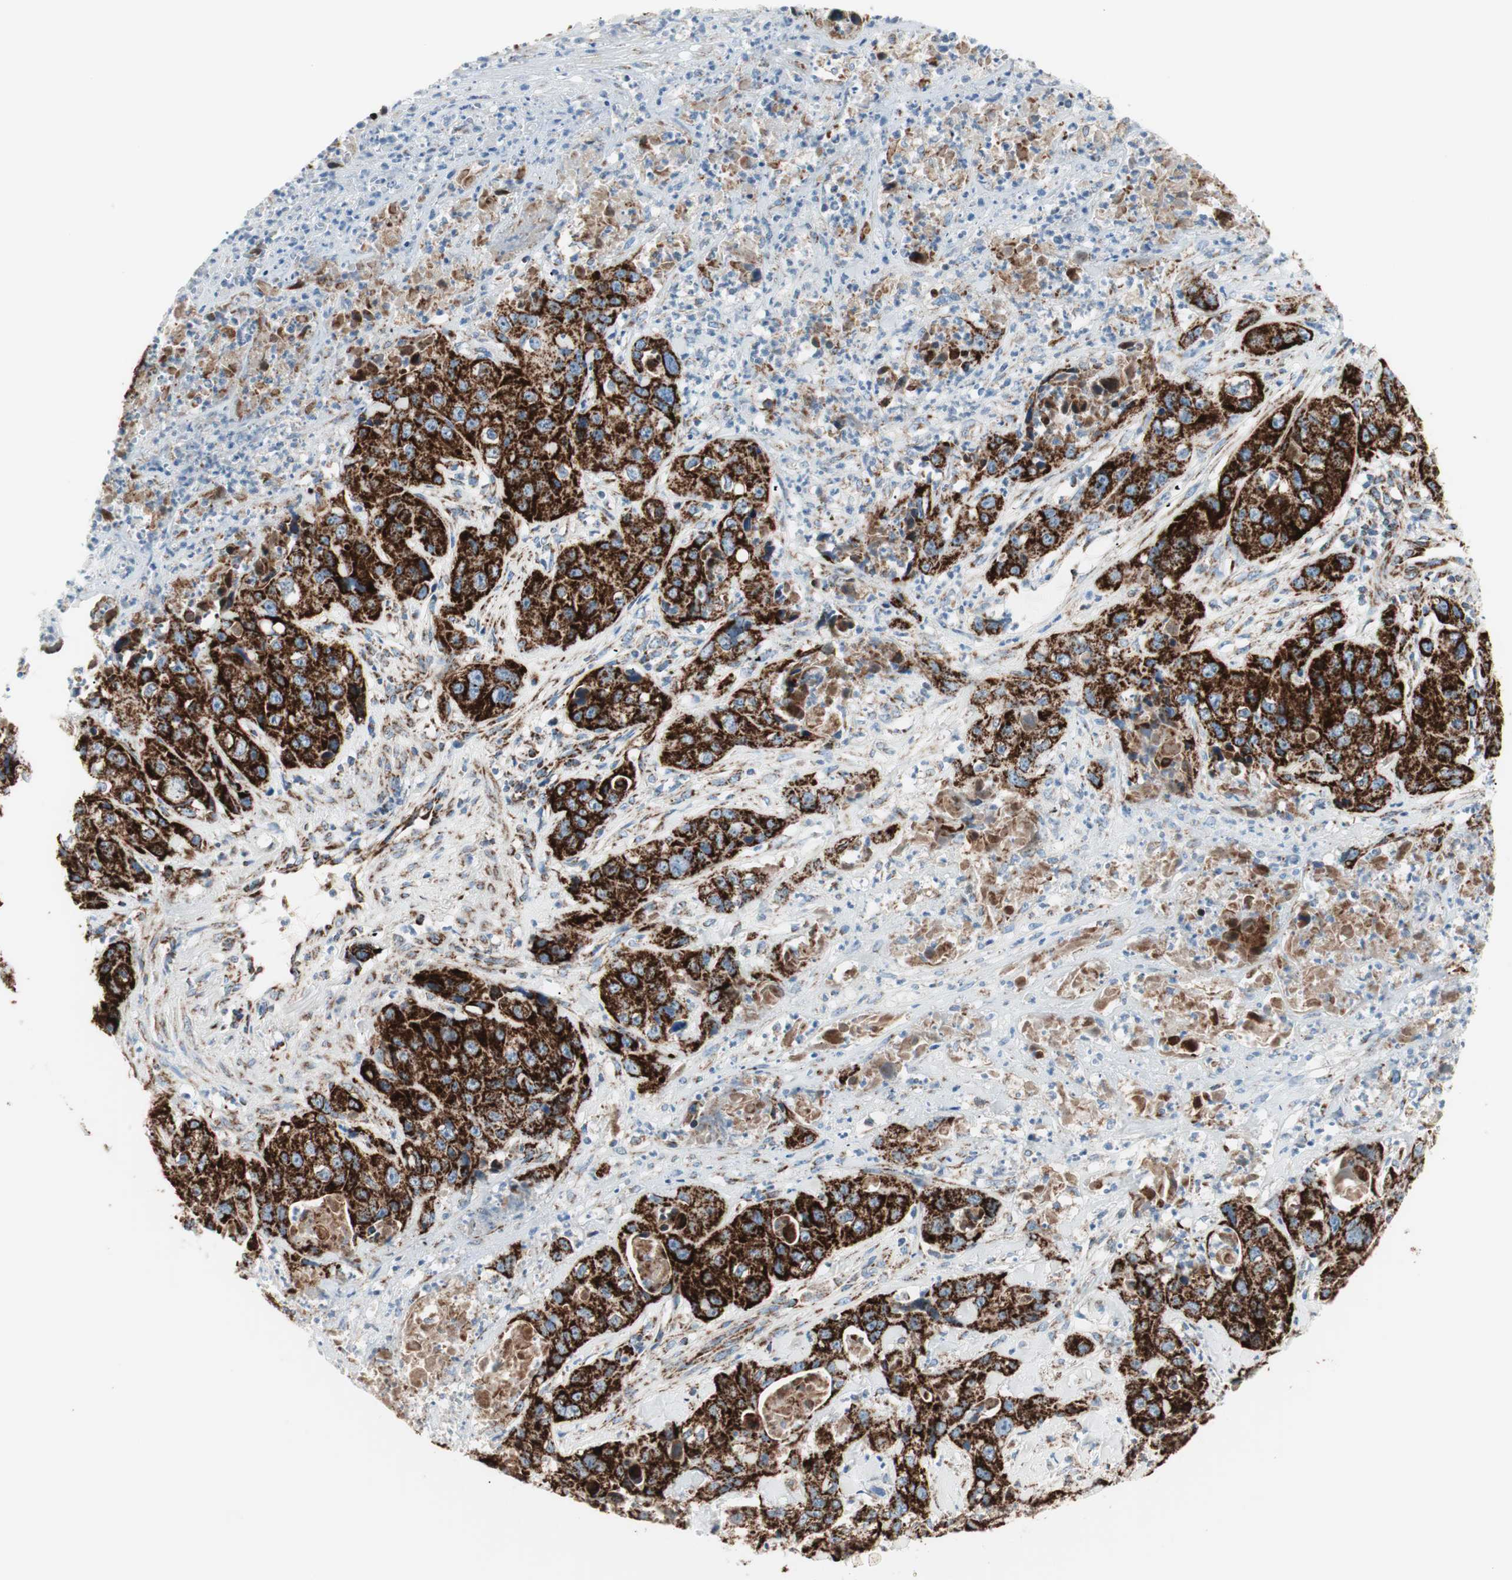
{"staining": {"intensity": "strong", "quantity": ">75%", "location": "cytoplasmic/membranous"}, "tissue": "liver cancer", "cell_type": "Tumor cells", "image_type": "cancer", "snomed": [{"axis": "morphology", "description": "Cholangiocarcinoma"}, {"axis": "topography", "description": "Liver"}], "caption": "Immunohistochemistry (IHC) micrograph of neoplastic tissue: human cholangiocarcinoma (liver) stained using immunohistochemistry (IHC) exhibits high levels of strong protein expression localized specifically in the cytoplasmic/membranous of tumor cells, appearing as a cytoplasmic/membranous brown color.", "gene": "TOMM20", "patient": {"sex": "female", "age": 61}}